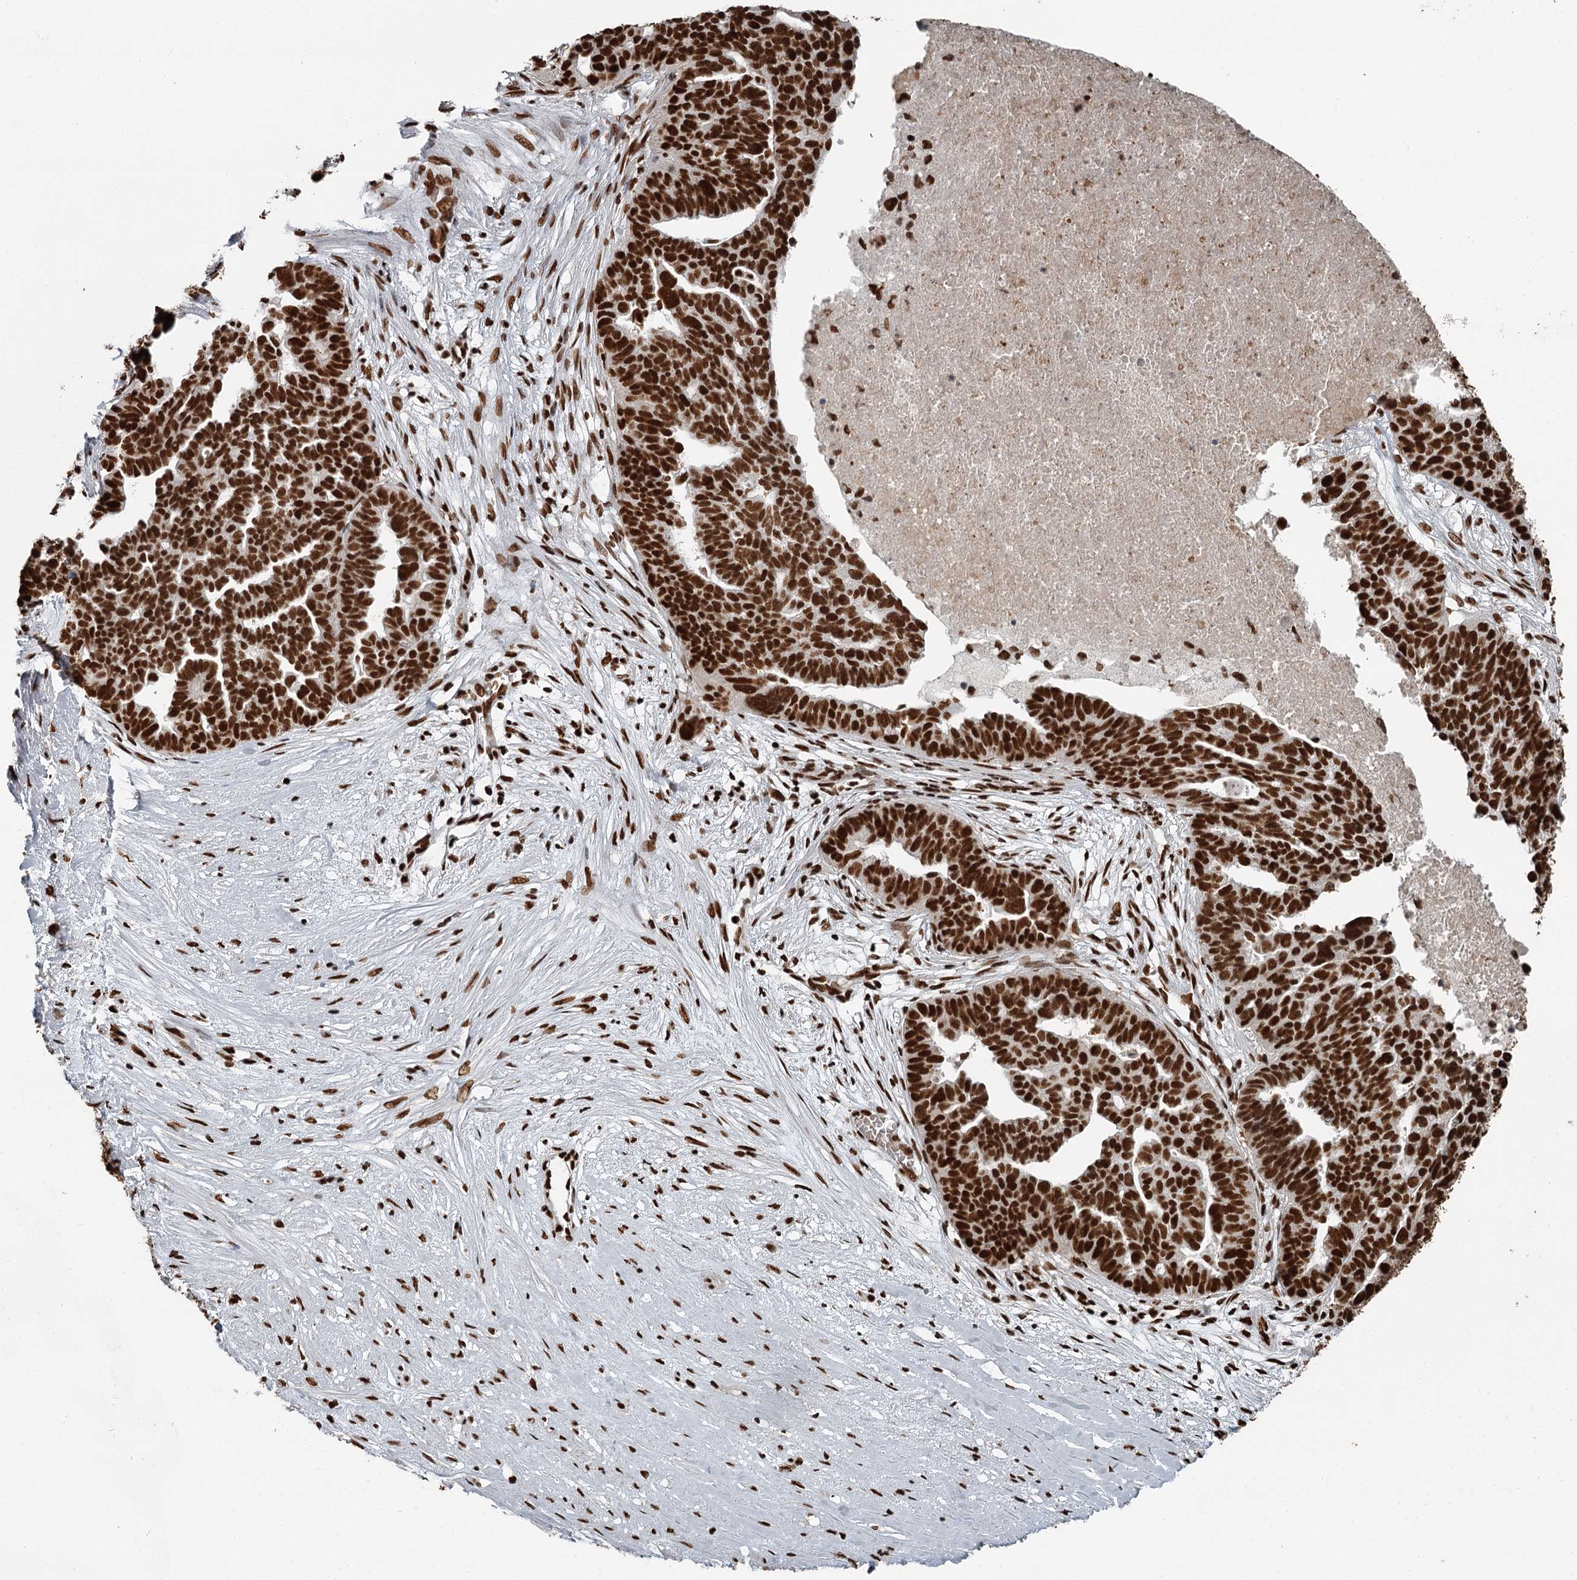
{"staining": {"intensity": "strong", "quantity": ">75%", "location": "nuclear"}, "tissue": "ovarian cancer", "cell_type": "Tumor cells", "image_type": "cancer", "snomed": [{"axis": "morphology", "description": "Cystadenocarcinoma, serous, NOS"}, {"axis": "topography", "description": "Ovary"}], "caption": "The image reveals staining of serous cystadenocarcinoma (ovarian), revealing strong nuclear protein positivity (brown color) within tumor cells.", "gene": "RBBP7", "patient": {"sex": "female", "age": 59}}